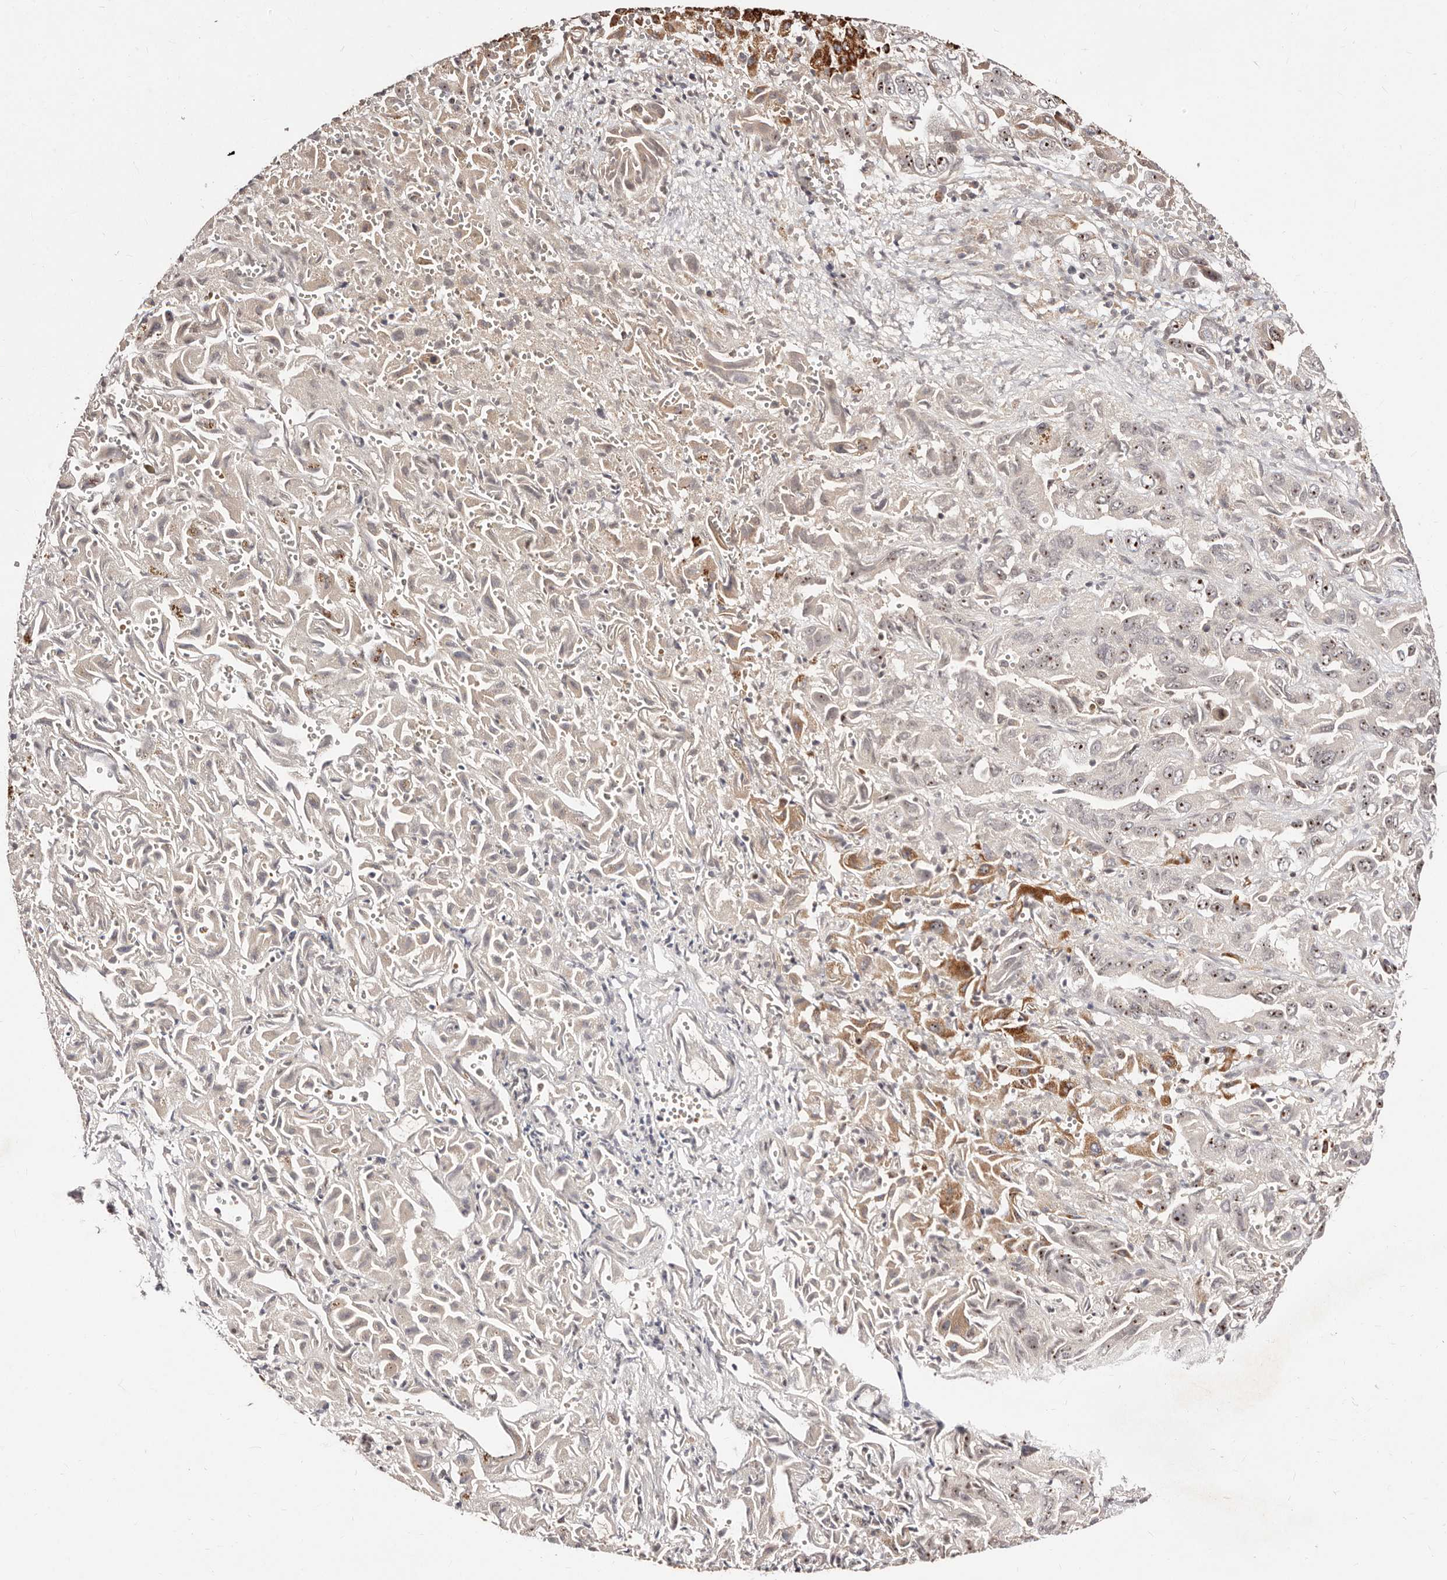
{"staining": {"intensity": "strong", "quantity": ">75%", "location": "nuclear"}, "tissue": "liver cancer", "cell_type": "Tumor cells", "image_type": "cancer", "snomed": [{"axis": "morphology", "description": "Cholangiocarcinoma"}, {"axis": "topography", "description": "Liver"}], "caption": "This histopathology image demonstrates cholangiocarcinoma (liver) stained with immunohistochemistry (IHC) to label a protein in brown. The nuclear of tumor cells show strong positivity for the protein. Nuclei are counter-stained blue.", "gene": "APOL6", "patient": {"sex": "female", "age": 52}}